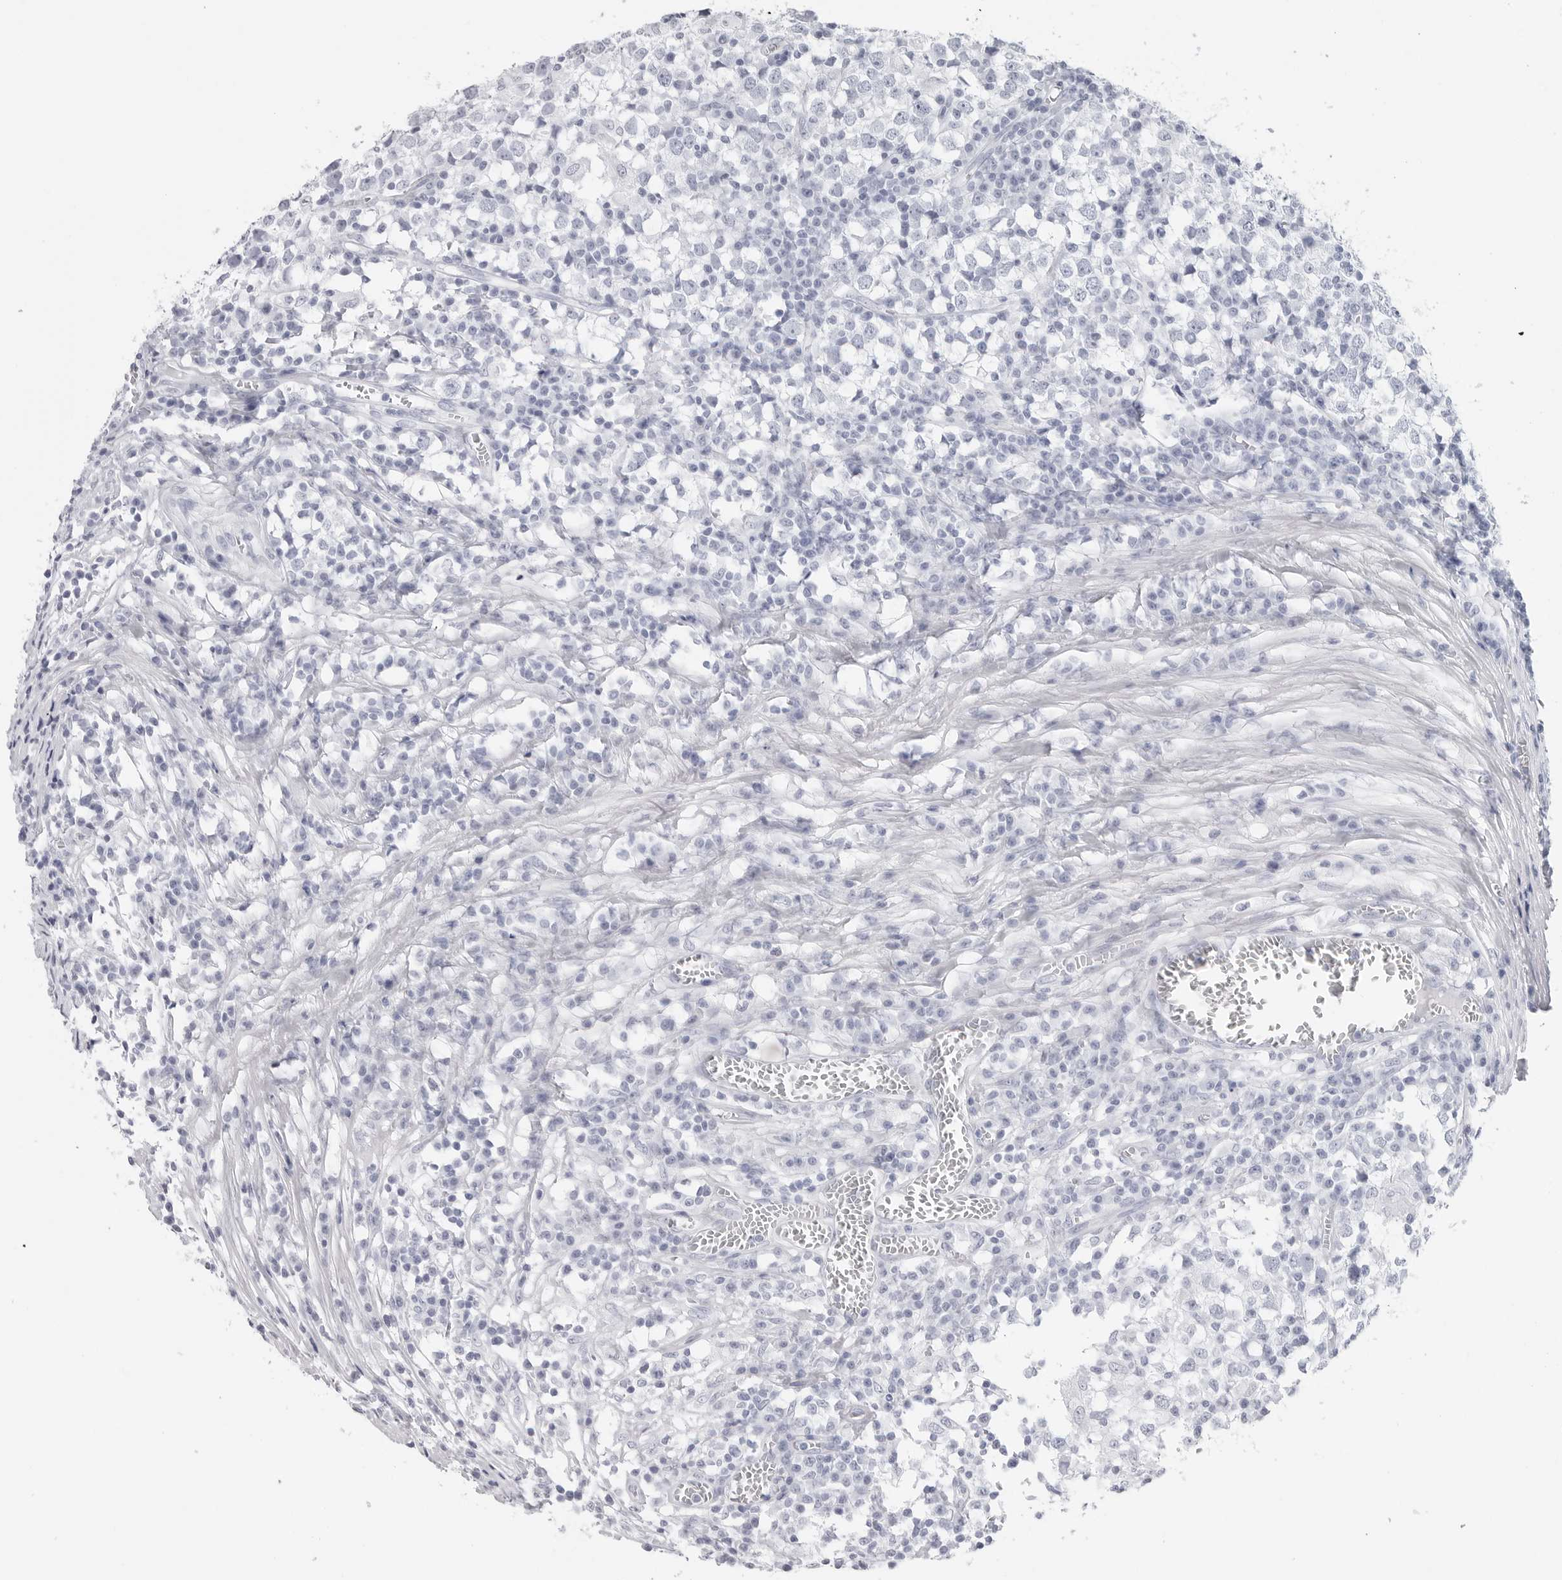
{"staining": {"intensity": "negative", "quantity": "none", "location": "none"}, "tissue": "testis cancer", "cell_type": "Tumor cells", "image_type": "cancer", "snomed": [{"axis": "morphology", "description": "Seminoma, NOS"}, {"axis": "topography", "description": "Testis"}], "caption": "Image shows no protein positivity in tumor cells of testis cancer tissue. The staining is performed using DAB (3,3'-diaminobenzidine) brown chromogen with nuclei counter-stained in using hematoxylin.", "gene": "CST2", "patient": {"sex": "male", "age": 65}}